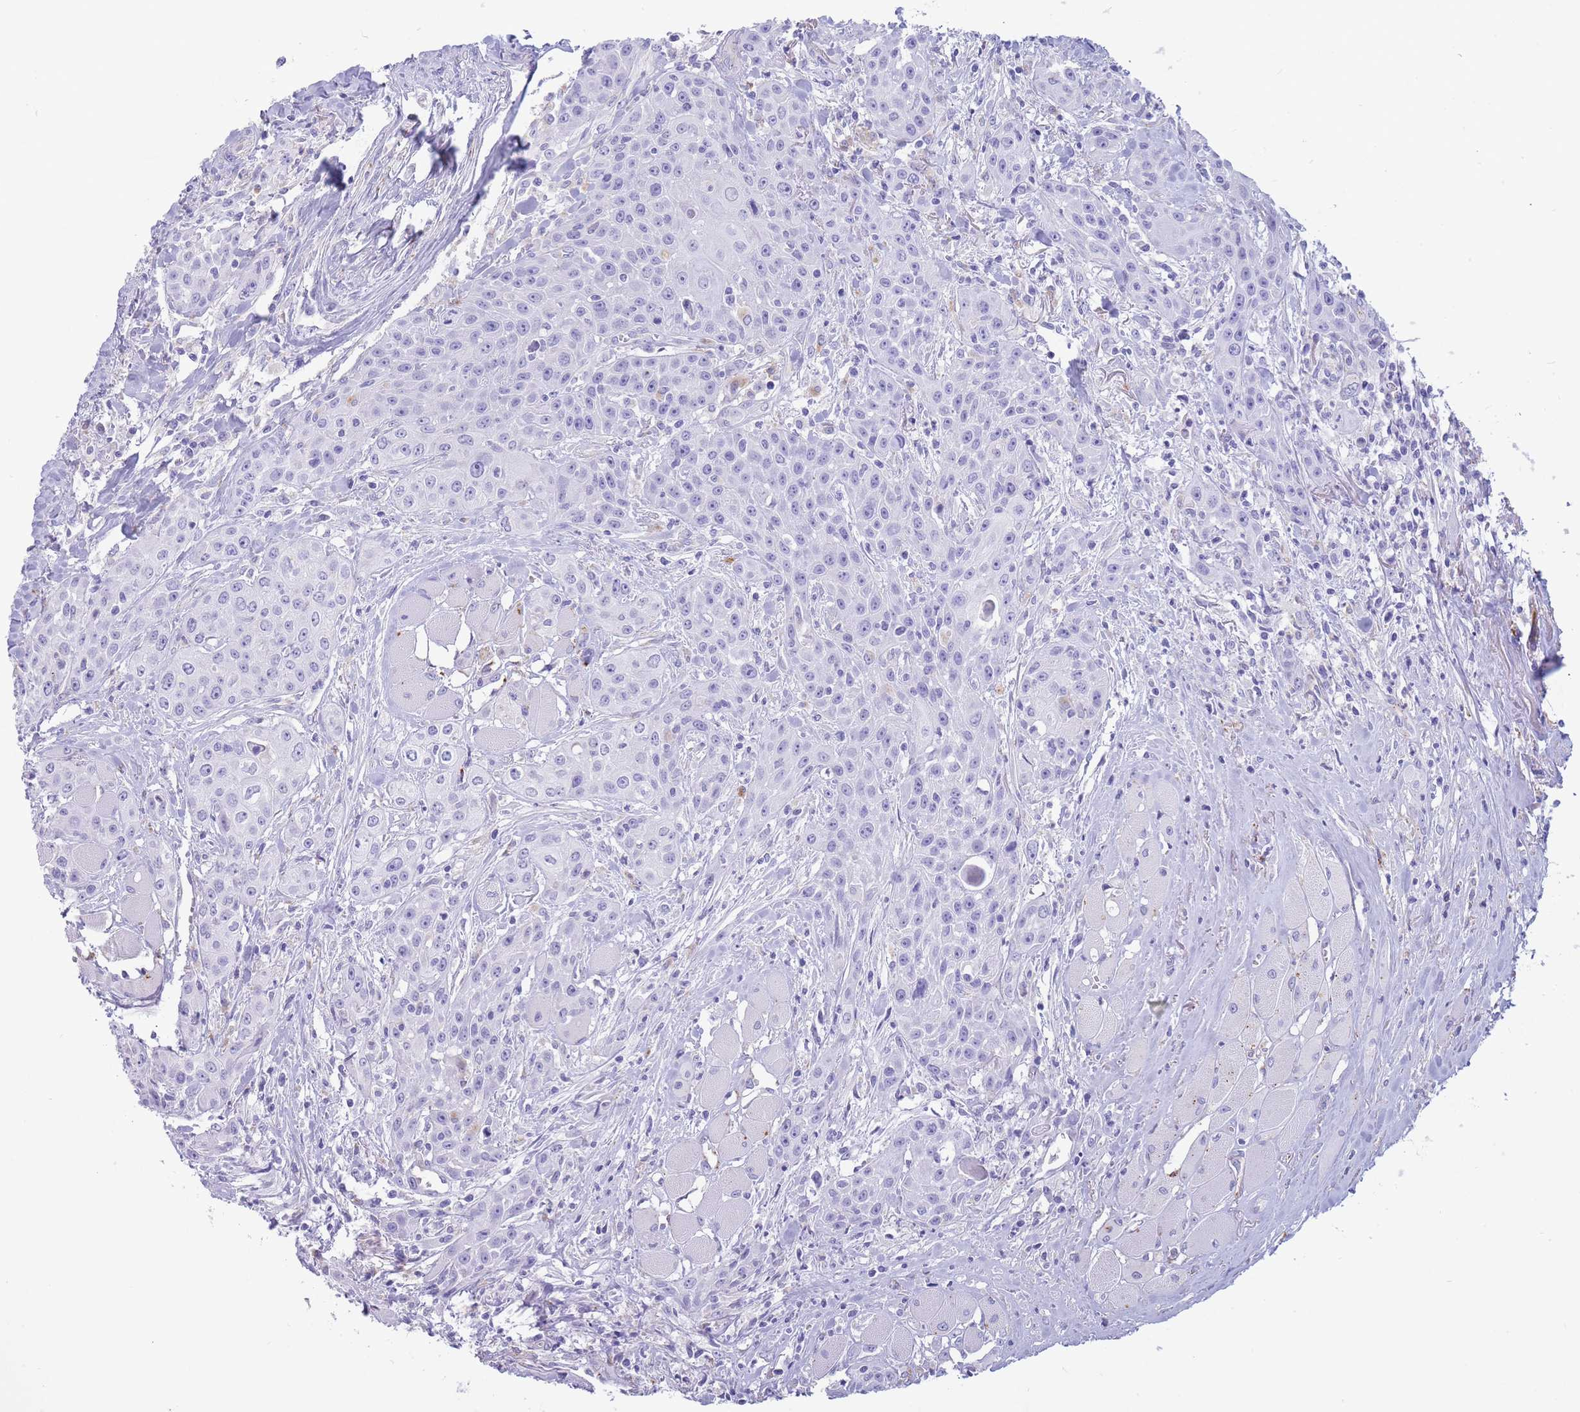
{"staining": {"intensity": "negative", "quantity": "none", "location": "none"}, "tissue": "head and neck cancer", "cell_type": "Tumor cells", "image_type": "cancer", "snomed": [{"axis": "morphology", "description": "Squamous cell carcinoma, NOS"}, {"axis": "topography", "description": "Oral tissue"}, {"axis": "topography", "description": "Head-Neck"}], "caption": "Immunohistochemical staining of head and neck cancer reveals no significant staining in tumor cells.", "gene": "GAA", "patient": {"sex": "female", "age": 82}}